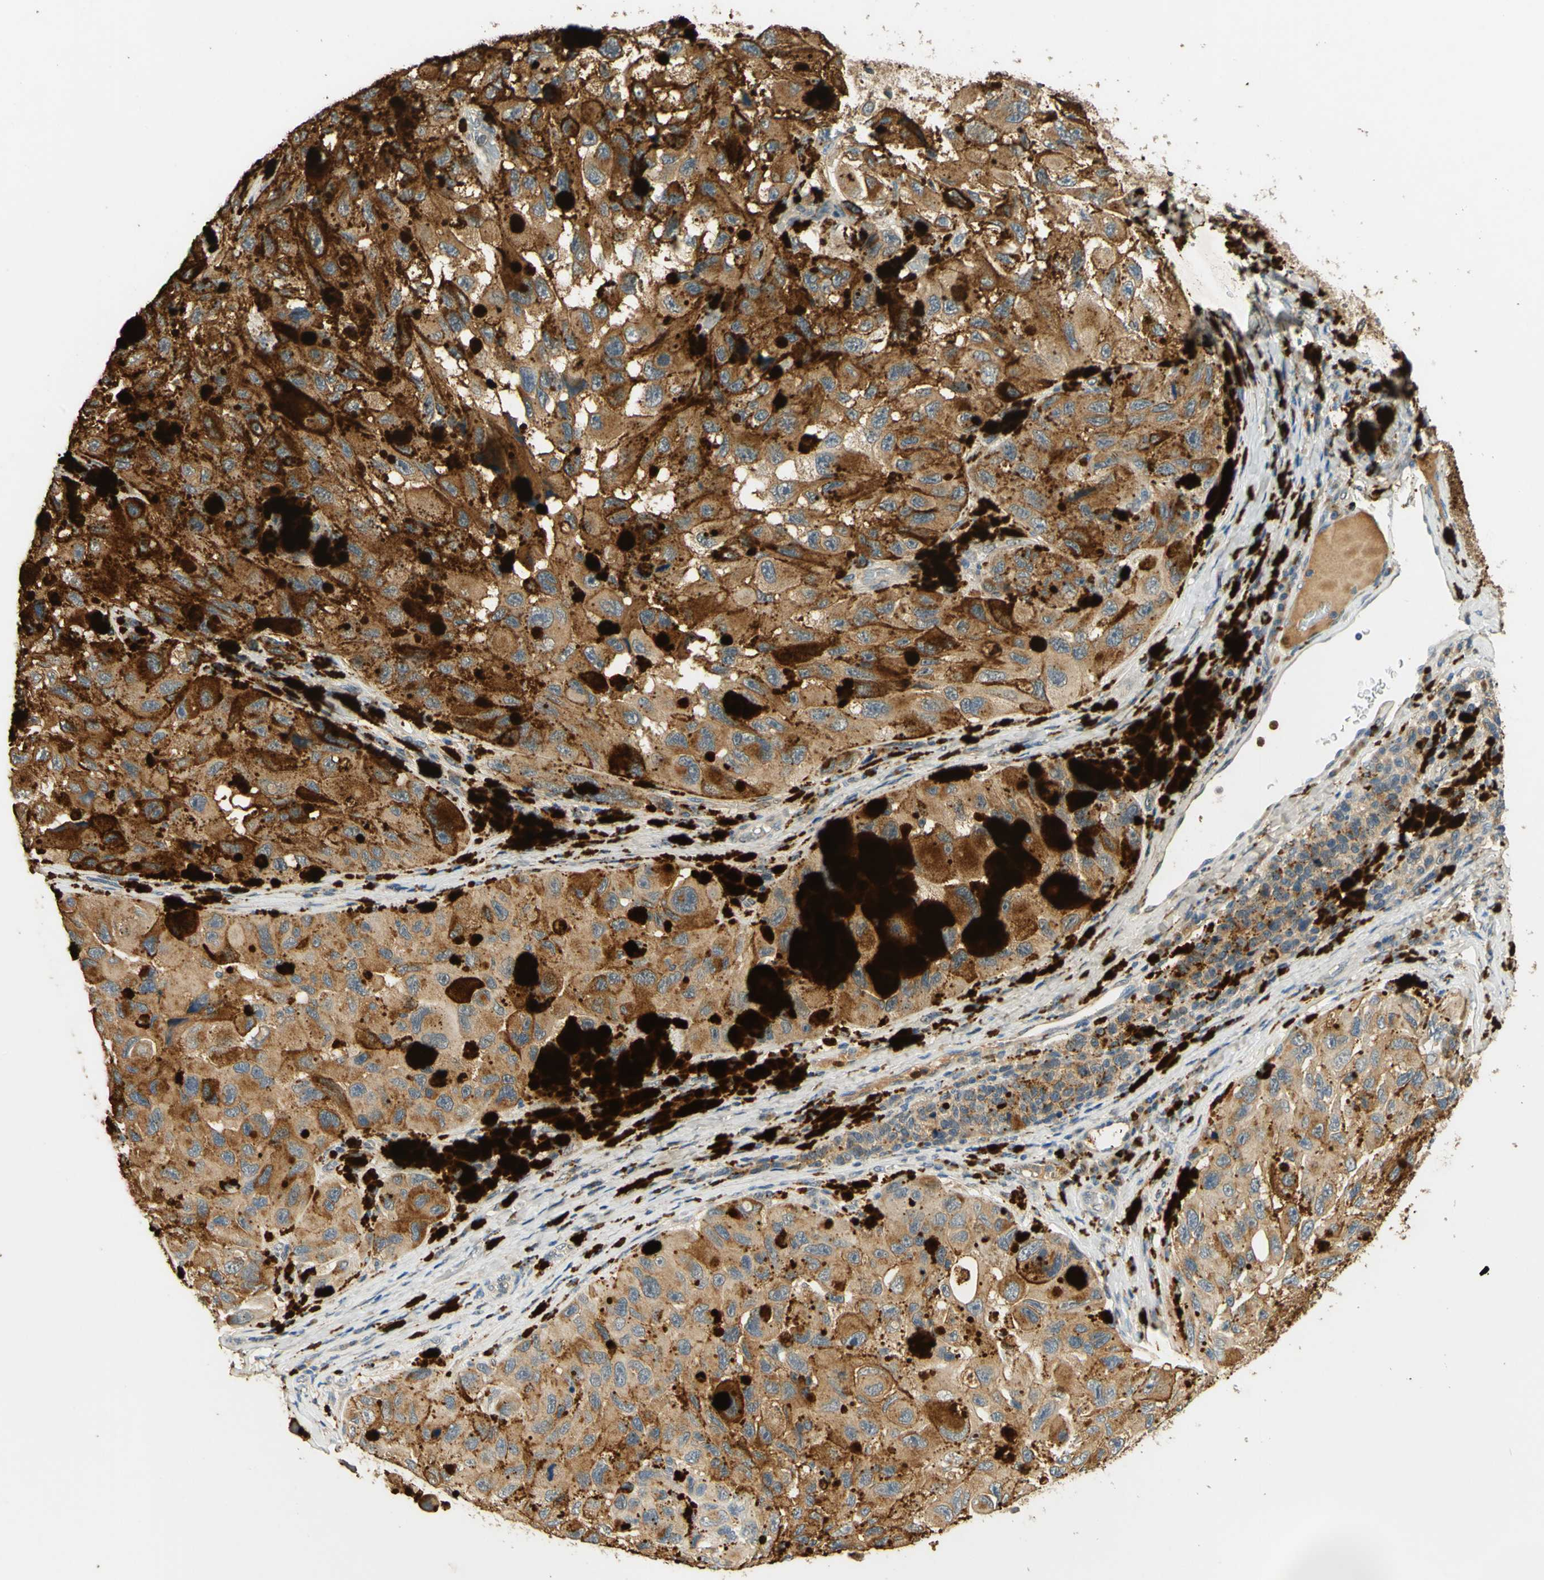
{"staining": {"intensity": "moderate", "quantity": ">75%", "location": "cytoplasmic/membranous"}, "tissue": "melanoma", "cell_type": "Tumor cells", "image_type": "cancer", "snomed": [{"axis": "morphology", "description": "Malignant melanoma, NOS"}, {"axis": "topography", "description": "Skin"}], "caption": "Protein expression analysis of human melanoma reveals moderate cytoplasmic/membranous positivity in about >75% of tumor cells.", "gene": "ENTREP2", "patient": {"sex": "female", "age": 73}}